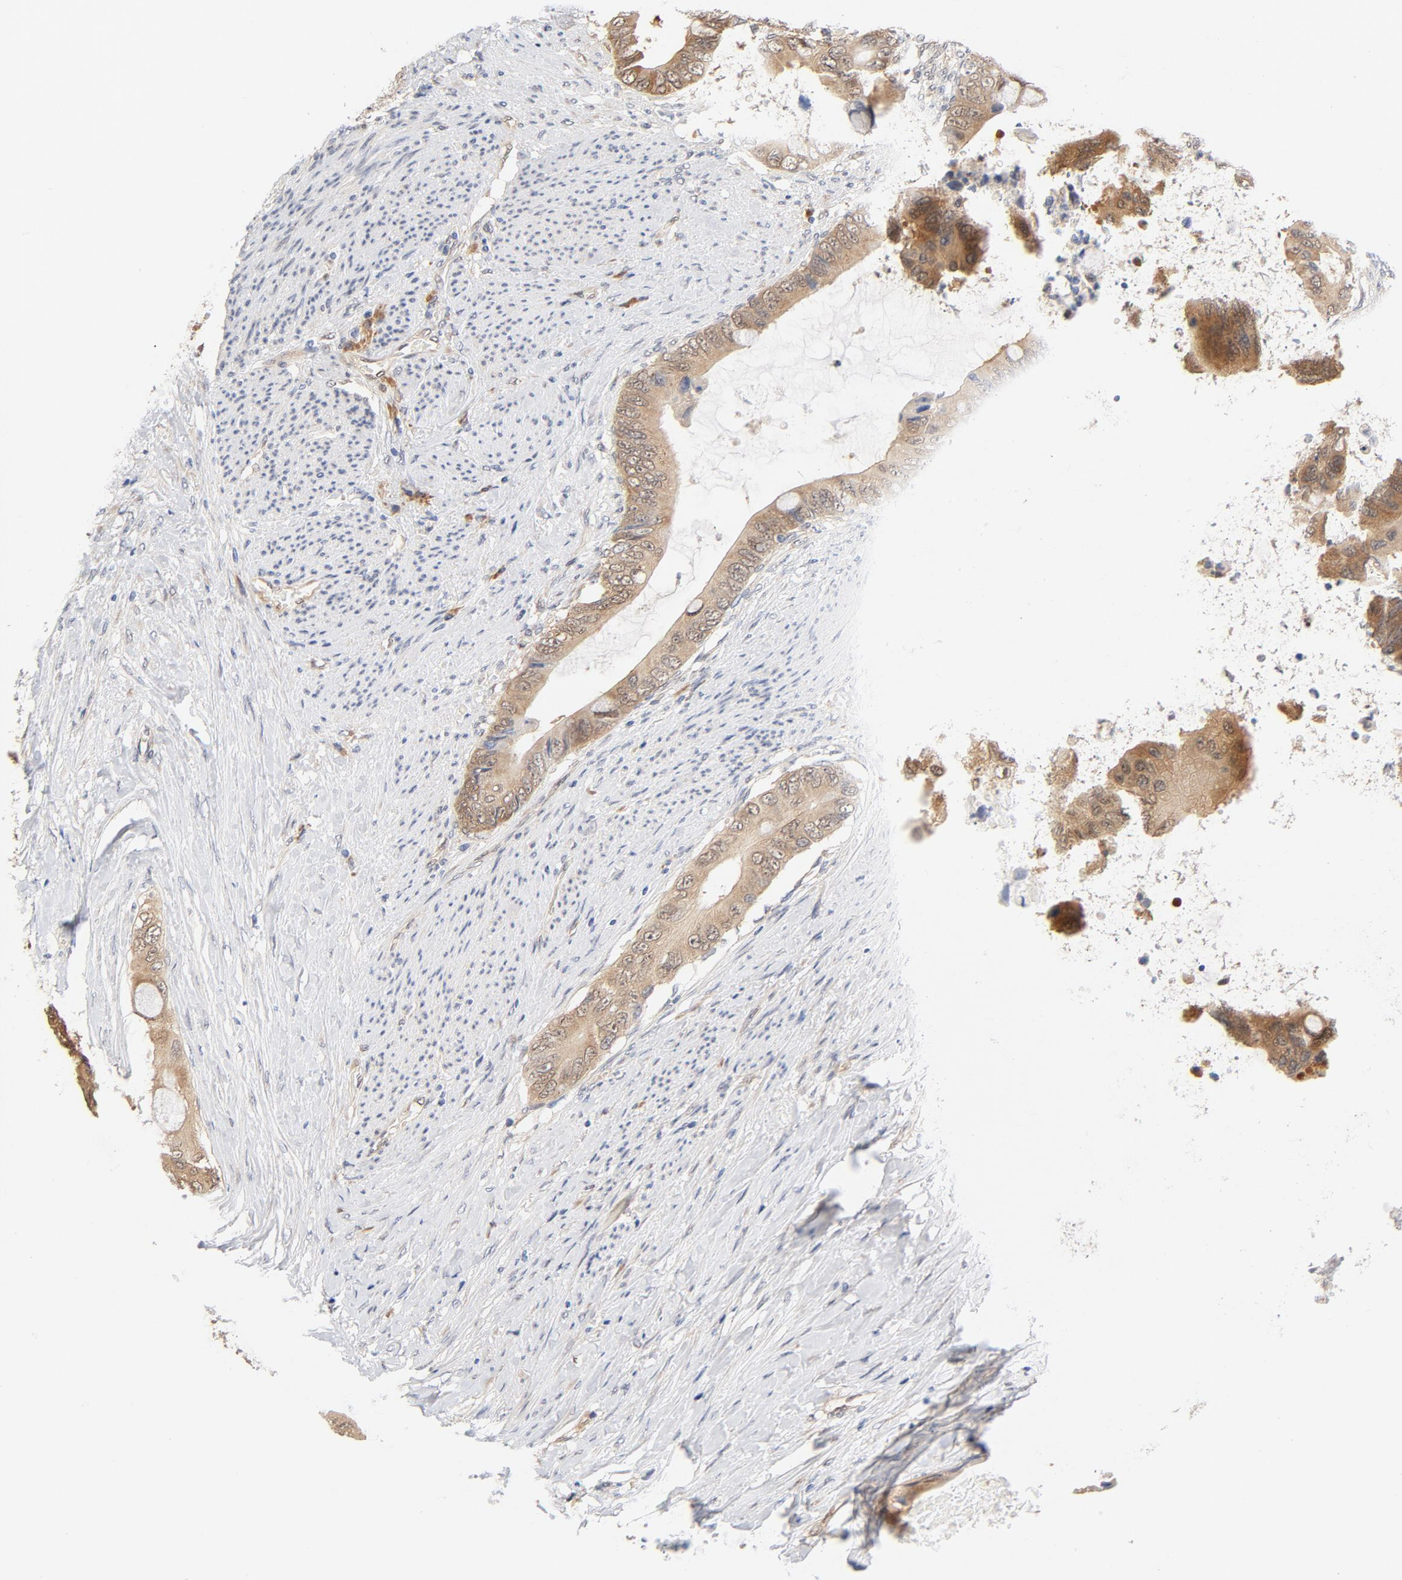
{"staining": {"intensity": "moderate", "quantity": ">75%", "location": "cytoplasmic/membranous"}, "tissue": "colorectal cancer", "cell_type": "Tumor cells", "image_type": "cancer", "snomed": [{"axis": "morphology", "description": "Normal tissue, NOS"}, {"axis": "morphology", "description": "Adenocarcinoma, NOS"}, {"axis": "topography", "description": "Rectum"}, {"axis": "topography", "description": "Peripheral nerve tissue"}], "caption": "A medium amount of moderate cytoplasmic/membranous staining is appreciated in approximately >75% of tumor cells in colorectal cancer (adenocarcinoma) tissue.", "gene": "EIF4E", "patient": {"sex": "female", "age": 77}}